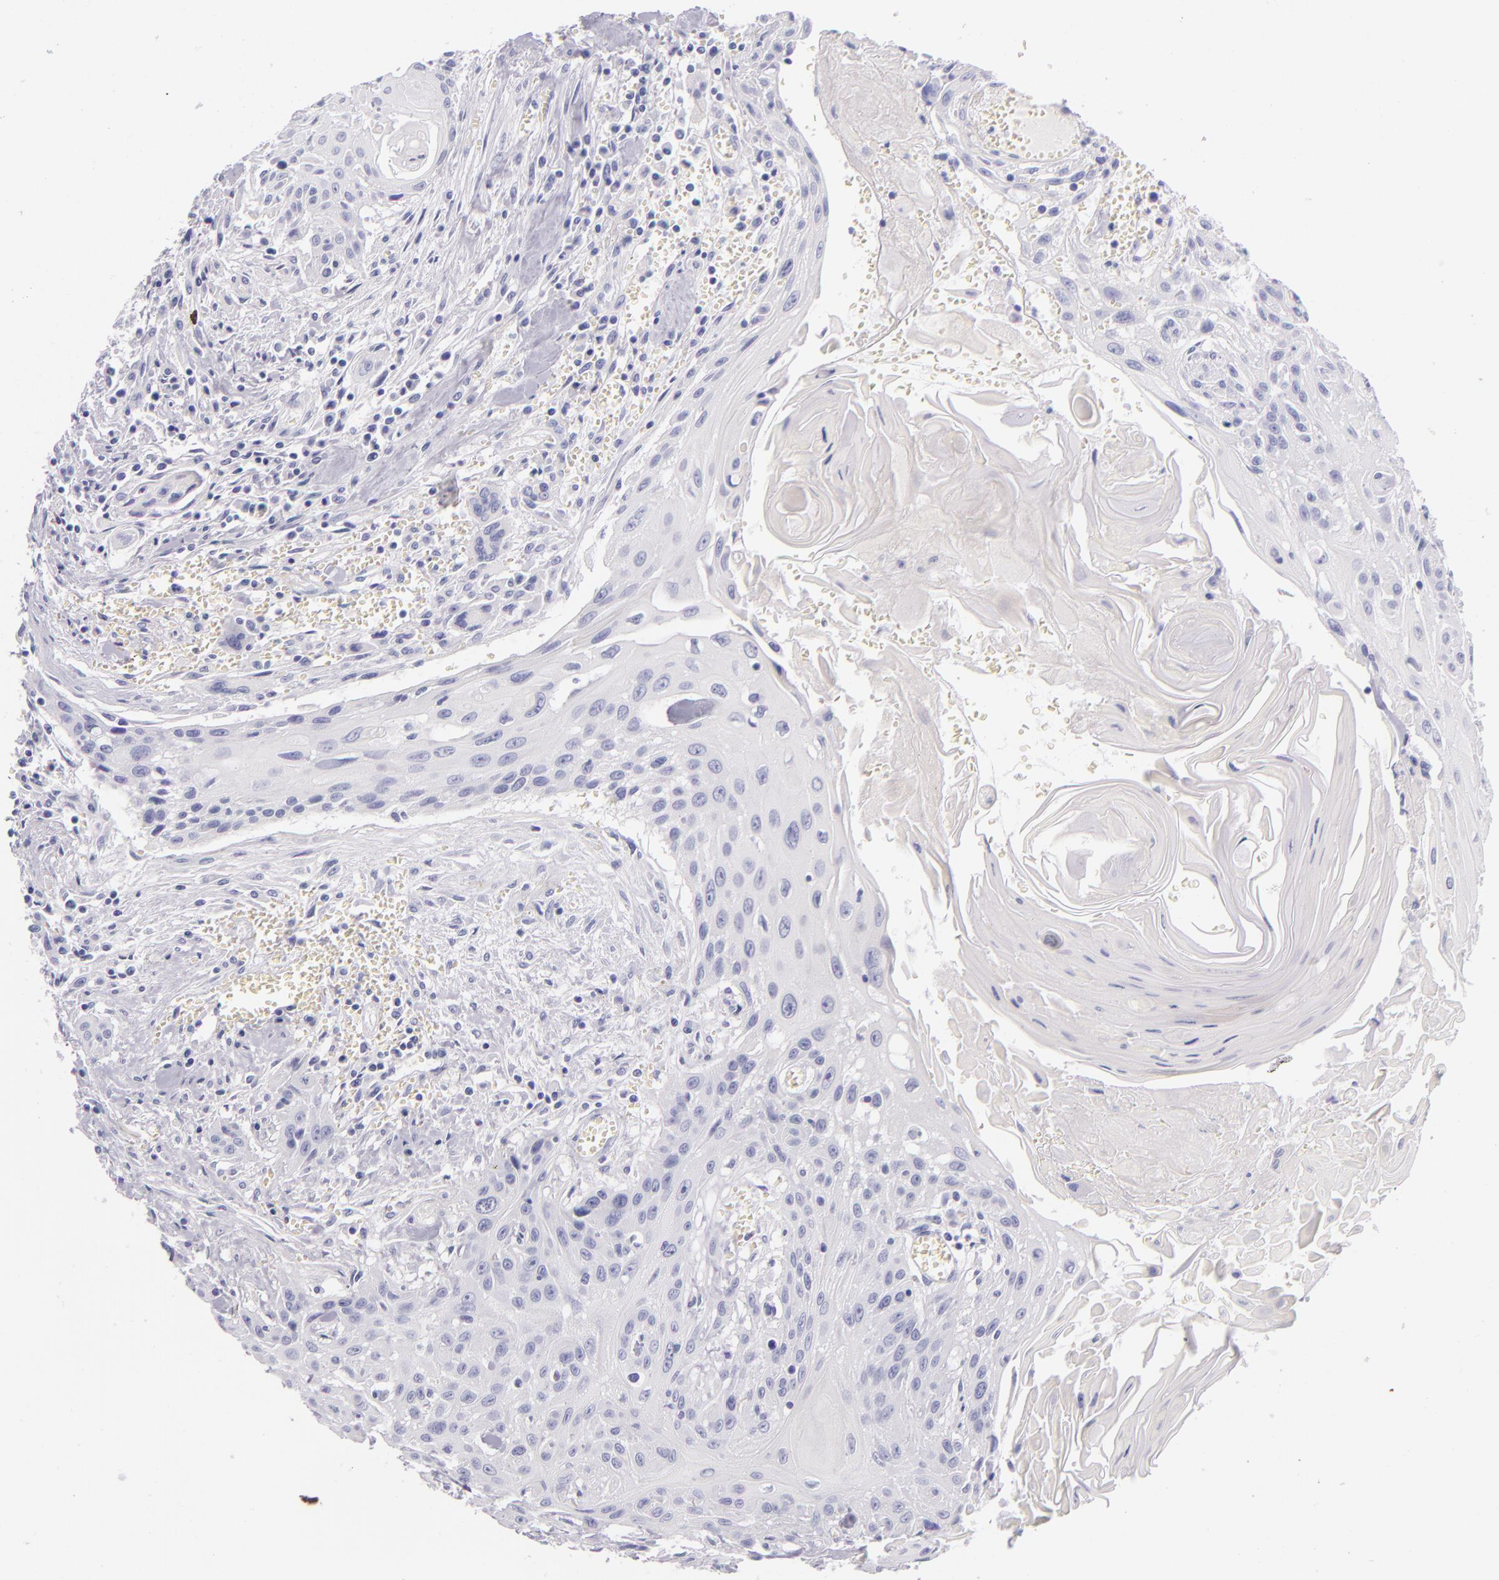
{"staining": {"intensity": "negative", "quantity": "none", "location": "none"}, "tissue": "head and neck cancer", "cell_type": "Tumor cells", "image_type": "cancer", "snomed": [{"axis": "morphology", "description": "Squamous cell carcinoma, NOS"}, {"axis": "morphology", "description": "Squamous cell carcinoma, metastatic, NOS"}, {"axis": "topography", "description": "Lymph node"}, {"axis": "topography", "description": "Salivary gland"}, {"axis": "topography", "description": "Head-Neck"}], "caption": "Protein analysis of head and neck cancer displays no significant positivity in tumor cells.", "gene": "INA", "patient": {"sex": "female", "age": 74}}